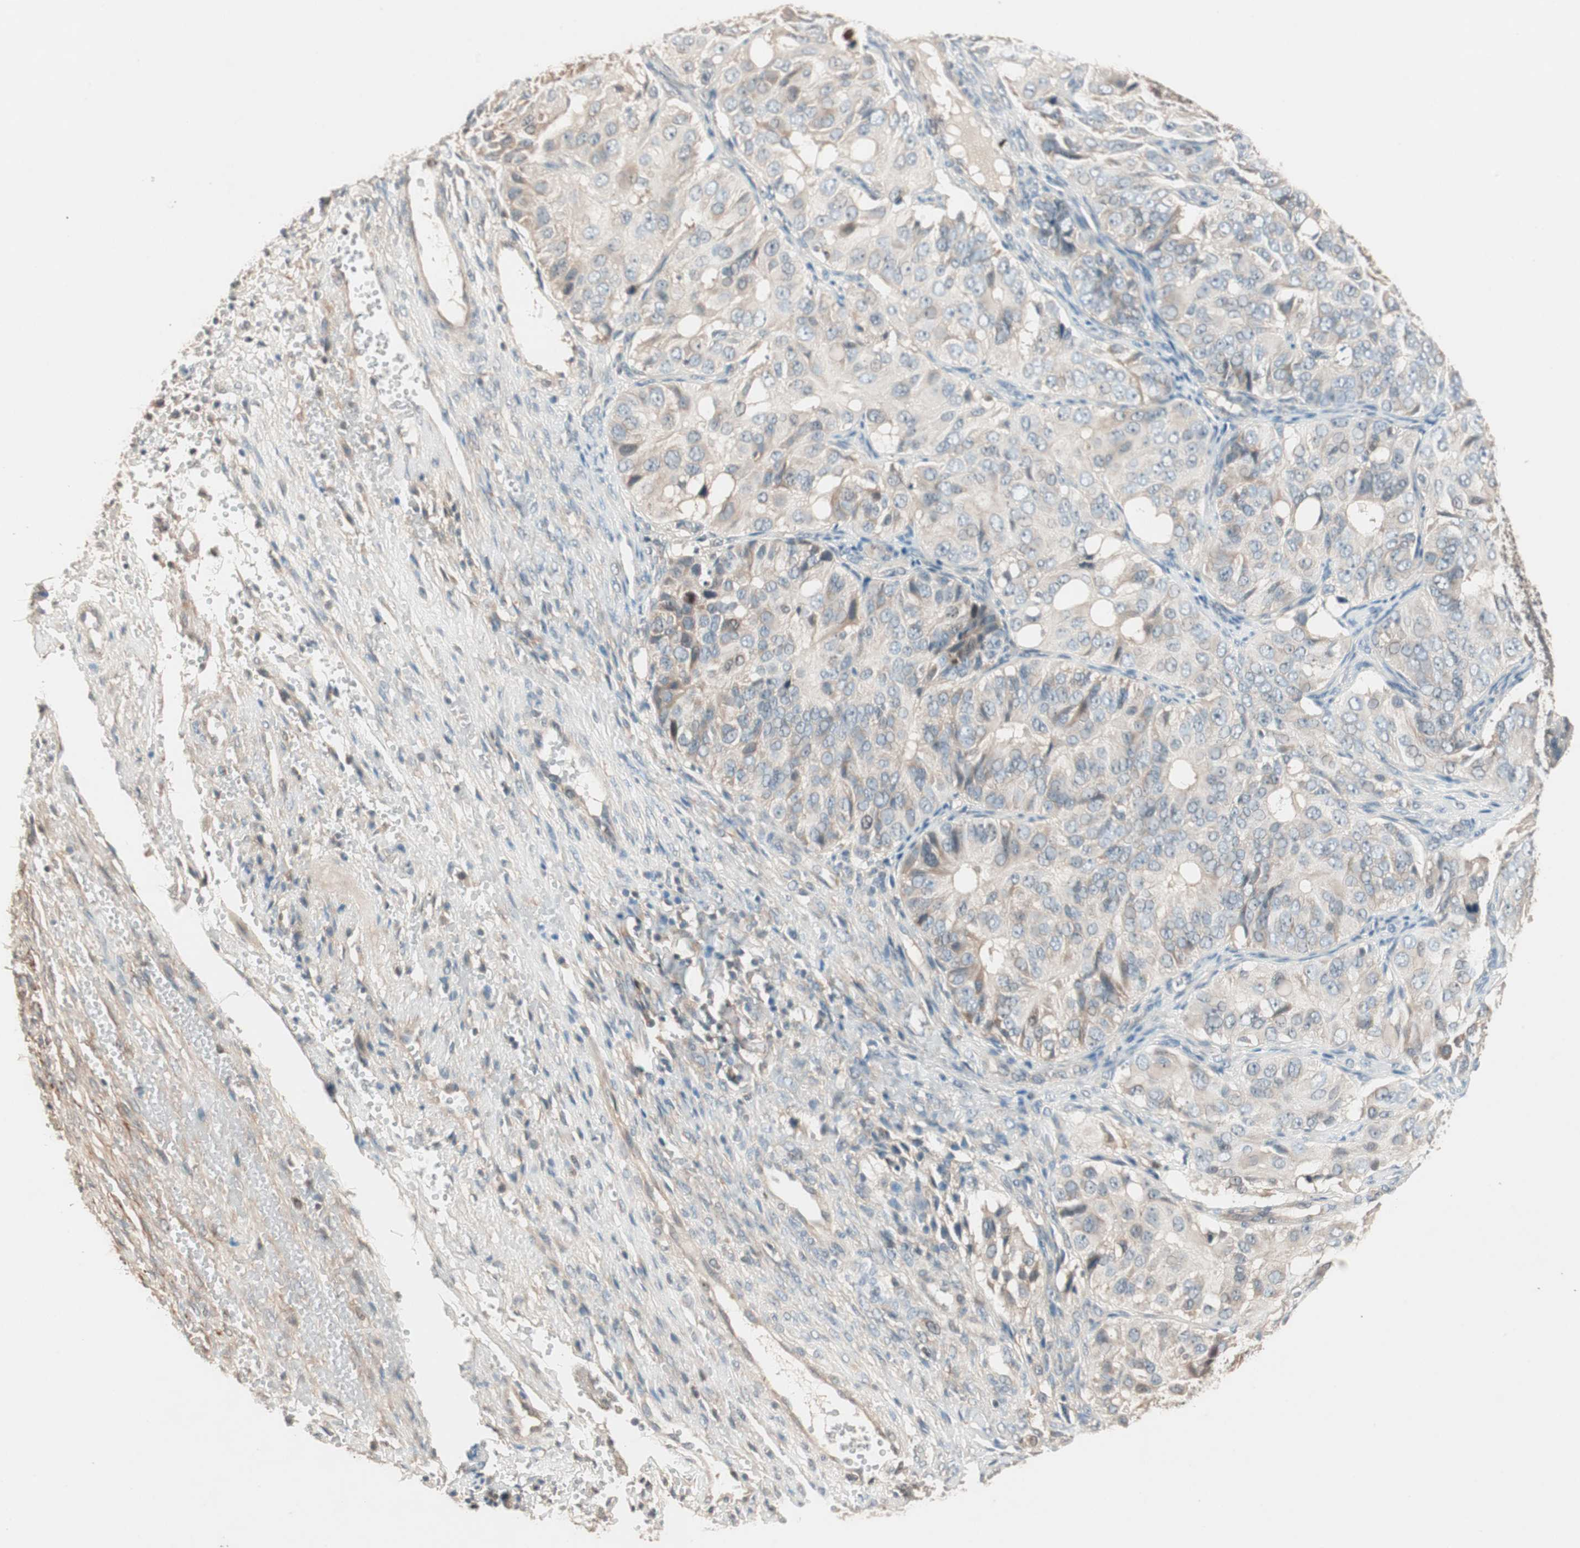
{"staining": {"intensity": "weak", "quantity": "25%-75%", "location": "cytoplasmic/membranous"}, "tissue": "ovarian cancer", "cell_type": "Tumor cells", "image_type": "cancer", "snomed": [{"axis": "morphology", "description": "Carcinoma, endometroid"}, {"axis": "topography", "description": "Ovary"}], "caption": "This is a histology image of immunohistochemistry (IHC) staining of ovarian endometroid carcinoma, which shows weak positivity in the cytoplasmic/membranous of tumor cells.", "gene": "NFRKB", "patient": {"sex": "female", "age": 51}}